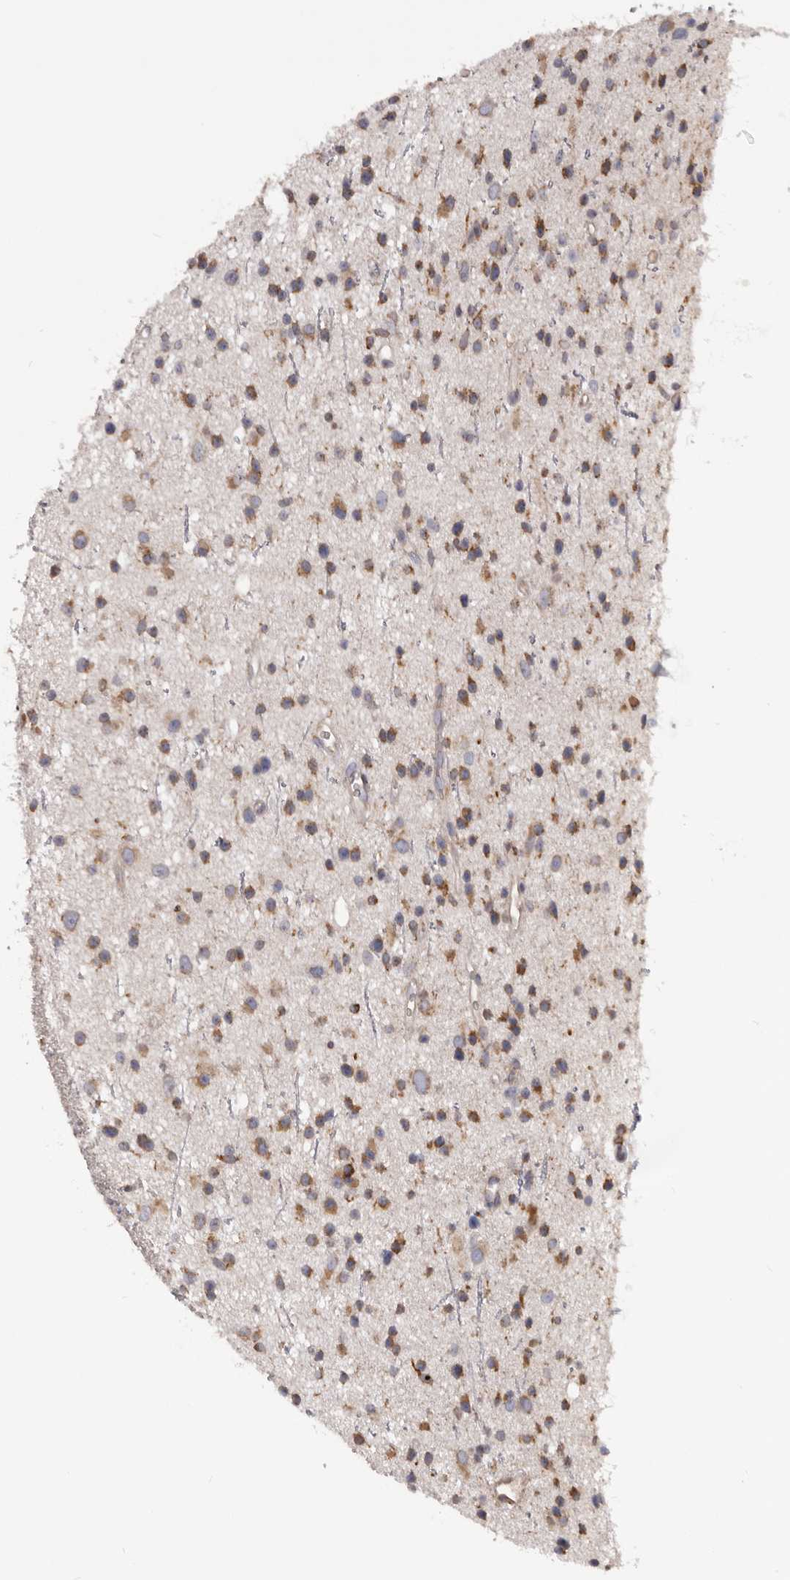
{"staining": {"intensity": "moderate", "quantity": ">75%", "location": "cytoplasmic/membranous"}, "tissue": "glioma", "cell_type": "Tumor cells", "image_type": "cancer", "snomed": [{"axis": "morphology", "description": "Glioma, malignant, Low grade"}, {"axis": "topography", "description": "Cerebral cortex"}], "caption": "A photomicrograph showing moderate cytoplasmic/membranous expression in approximately >75% of tumor cells in low-grade glioma (malignant), as visualized by brown immunohistochemical staining.", "gene": "QRSL1", "patient": {"sex": "female", "age": 39}}